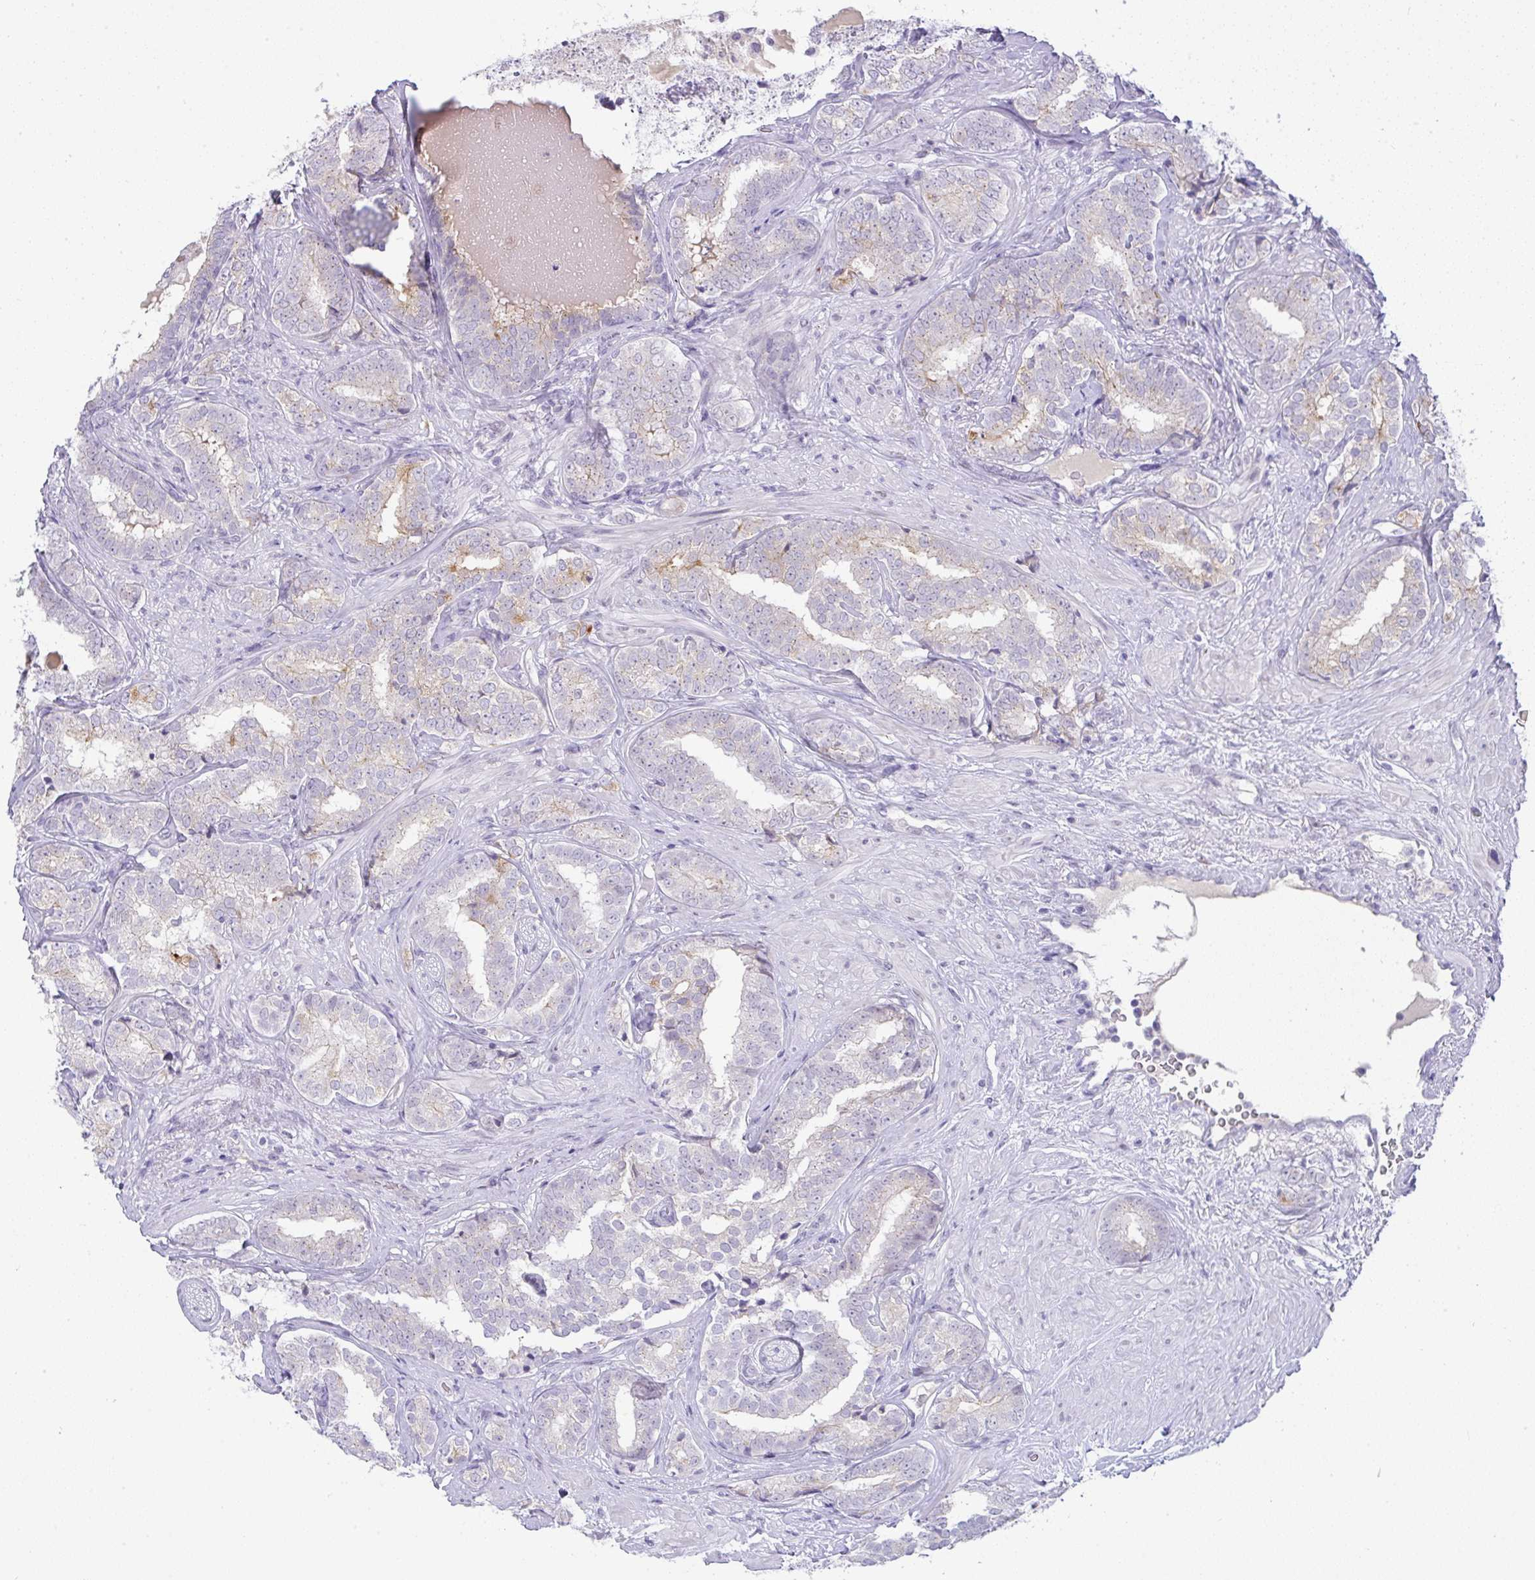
{"staining": {"intensity": "weak", "quantity": "<25%", "location": "cytoplasmic/membranous"}, "tissue": "prostate cancer", "cell_type": "Tumor cells", "image_type": "cancer", "snomed": [{"axis": "morphology", "description": "Adenocarcinoma, High grade"}, {"axis": "topography", "description": "Prostate"}], "caption": "There is no significant staining in tumor cells of high-grade adenocarcinoma (prostate).", "gene": "FAM177A1", "patient": {"sex": "male", "age": 72}}